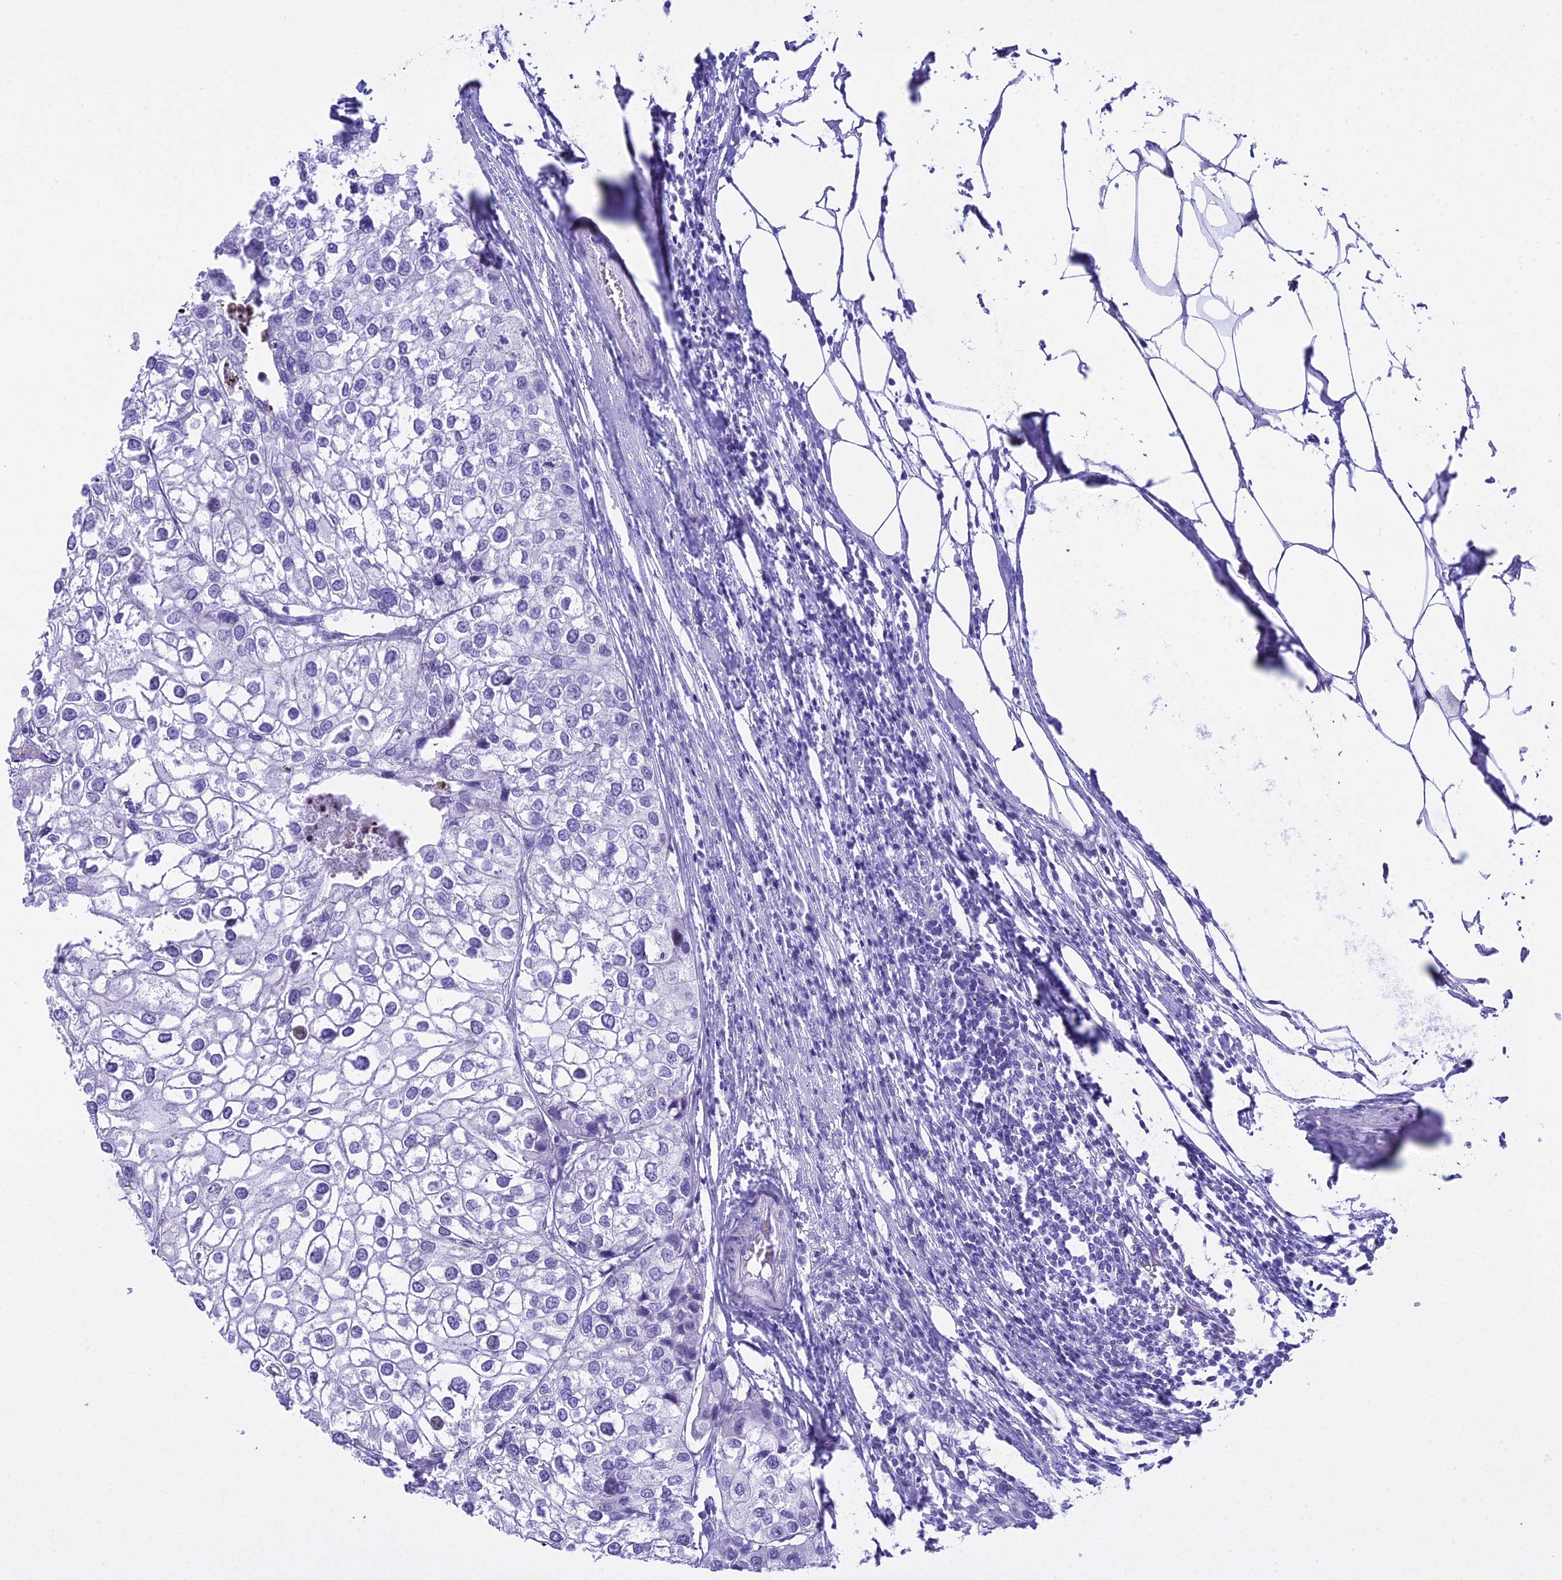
{"staining": {"intensity": "negative", "quantity": "none", "location": "none"}, "tissue": "urothelial cancer", "cell_type": "Tumor cells", "image_type": "cancer", "snomed": [{"axis": "morphology", "description": "Urothelial carcinoma, High grade"}, {"axis": "topography", "description": "Urinary bladder"}], "caption": "Immunohistochemical staining of human high-grade urothelial carcinoma exhibits no significant positivity in tumor cells. Brightfield microscopy of IHC stained with DAB (brown) and hematoxylin (blue), captured at high magnification.", "gene": "RNPS1", "patient": {"sex": "male", "age": 64}}